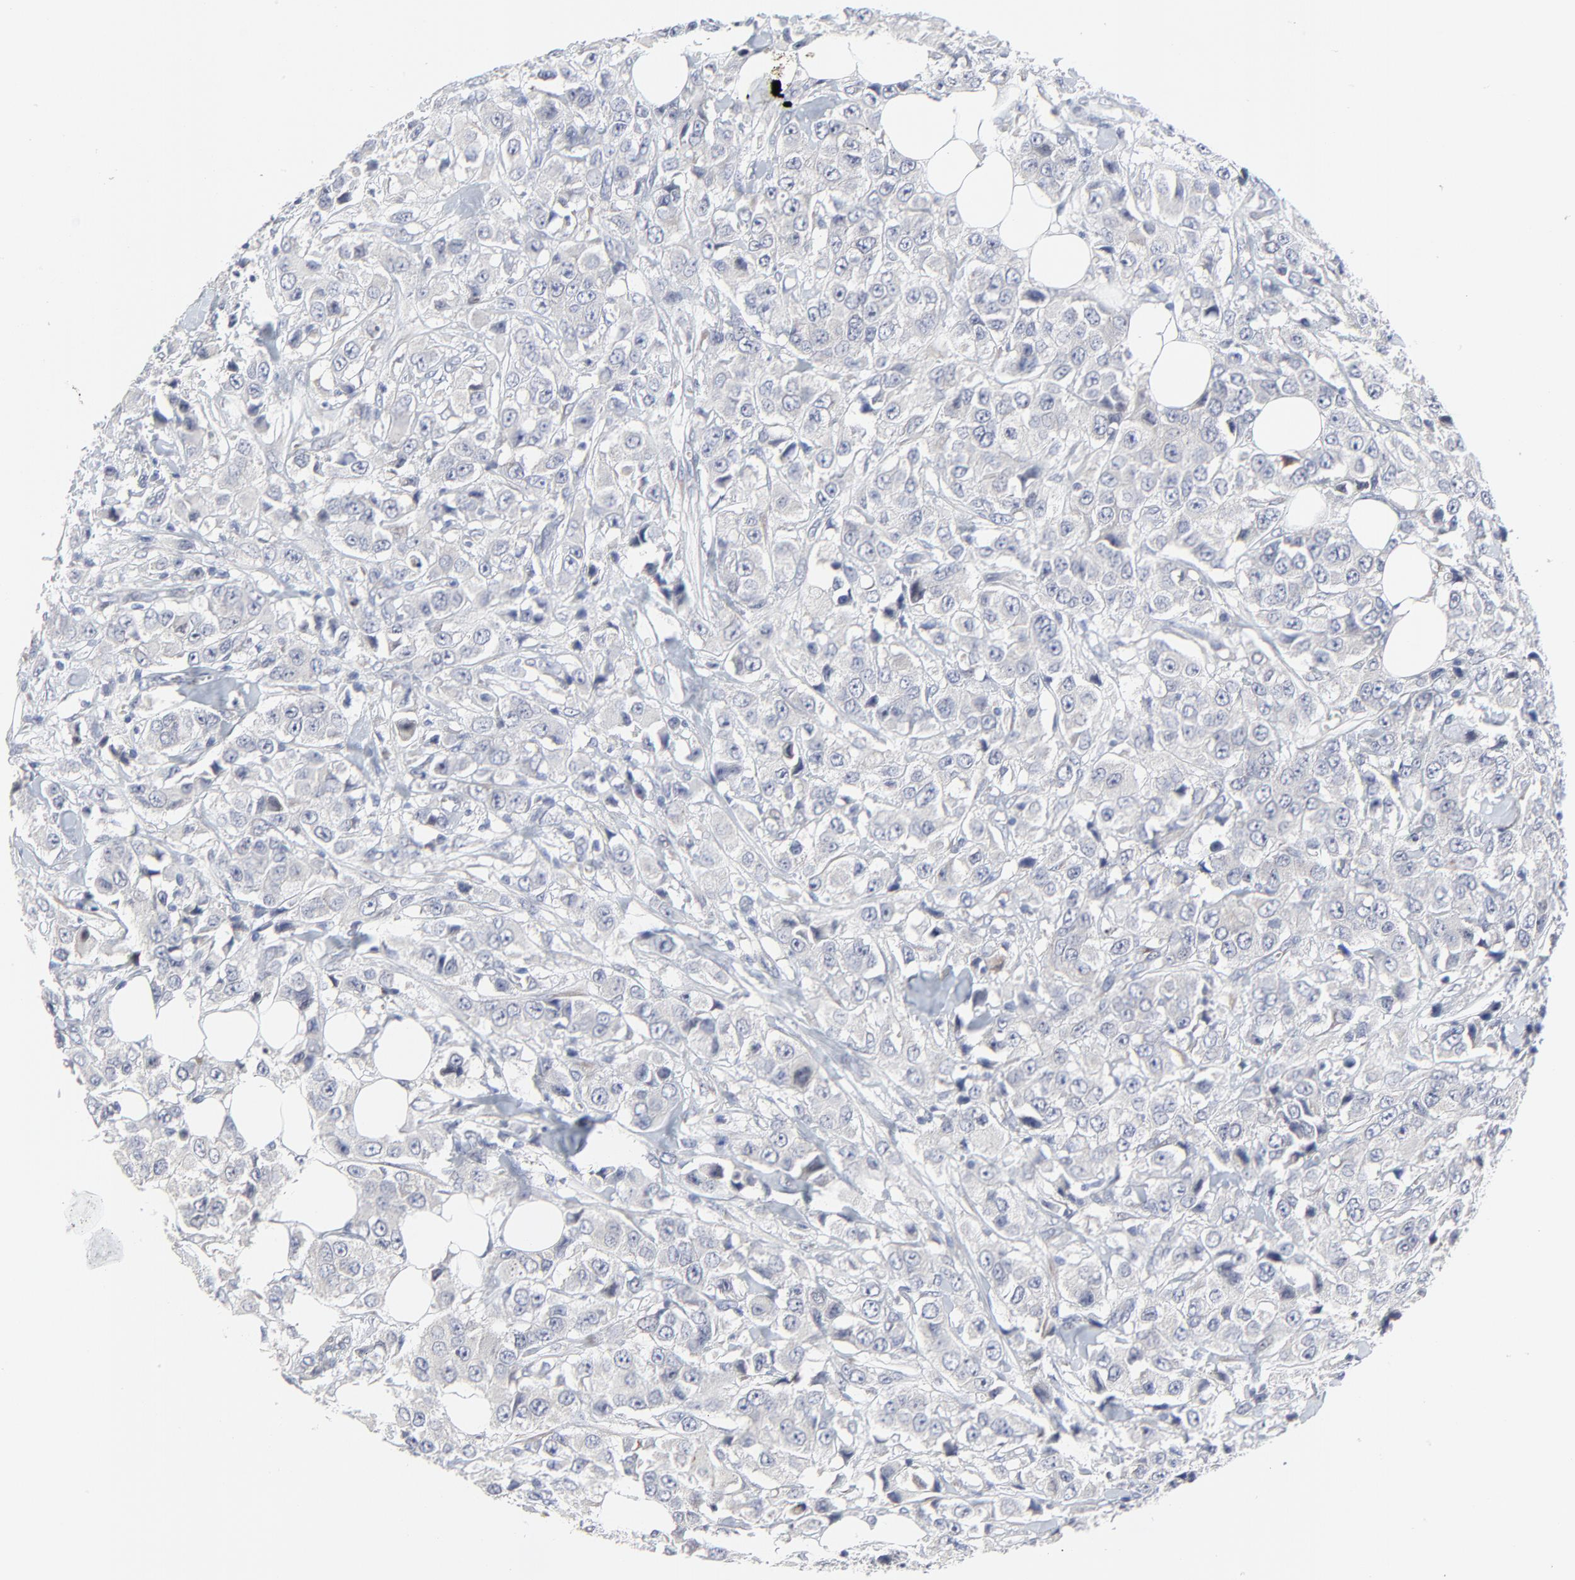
{"staining": {"intensity": "negative", "quantity": "none", "location": "none"}, "tissue": "breast cancer", "cell_type": "Tumor cells", "image_type": "cancer", "snomed": [{"axis": "morphology", "description": "Duct carcinoma"}, {"axis": "topography", "description": "Breast"}], "caption": "A high-resolution histopathology image shows immunohistochemistry staining of breast cancer (invasive ductal carcinoma), which demonstrates no significant expression in tumor cells.", "gene": "NLGN3", "patient": {"sex": "female", "age": 58}}